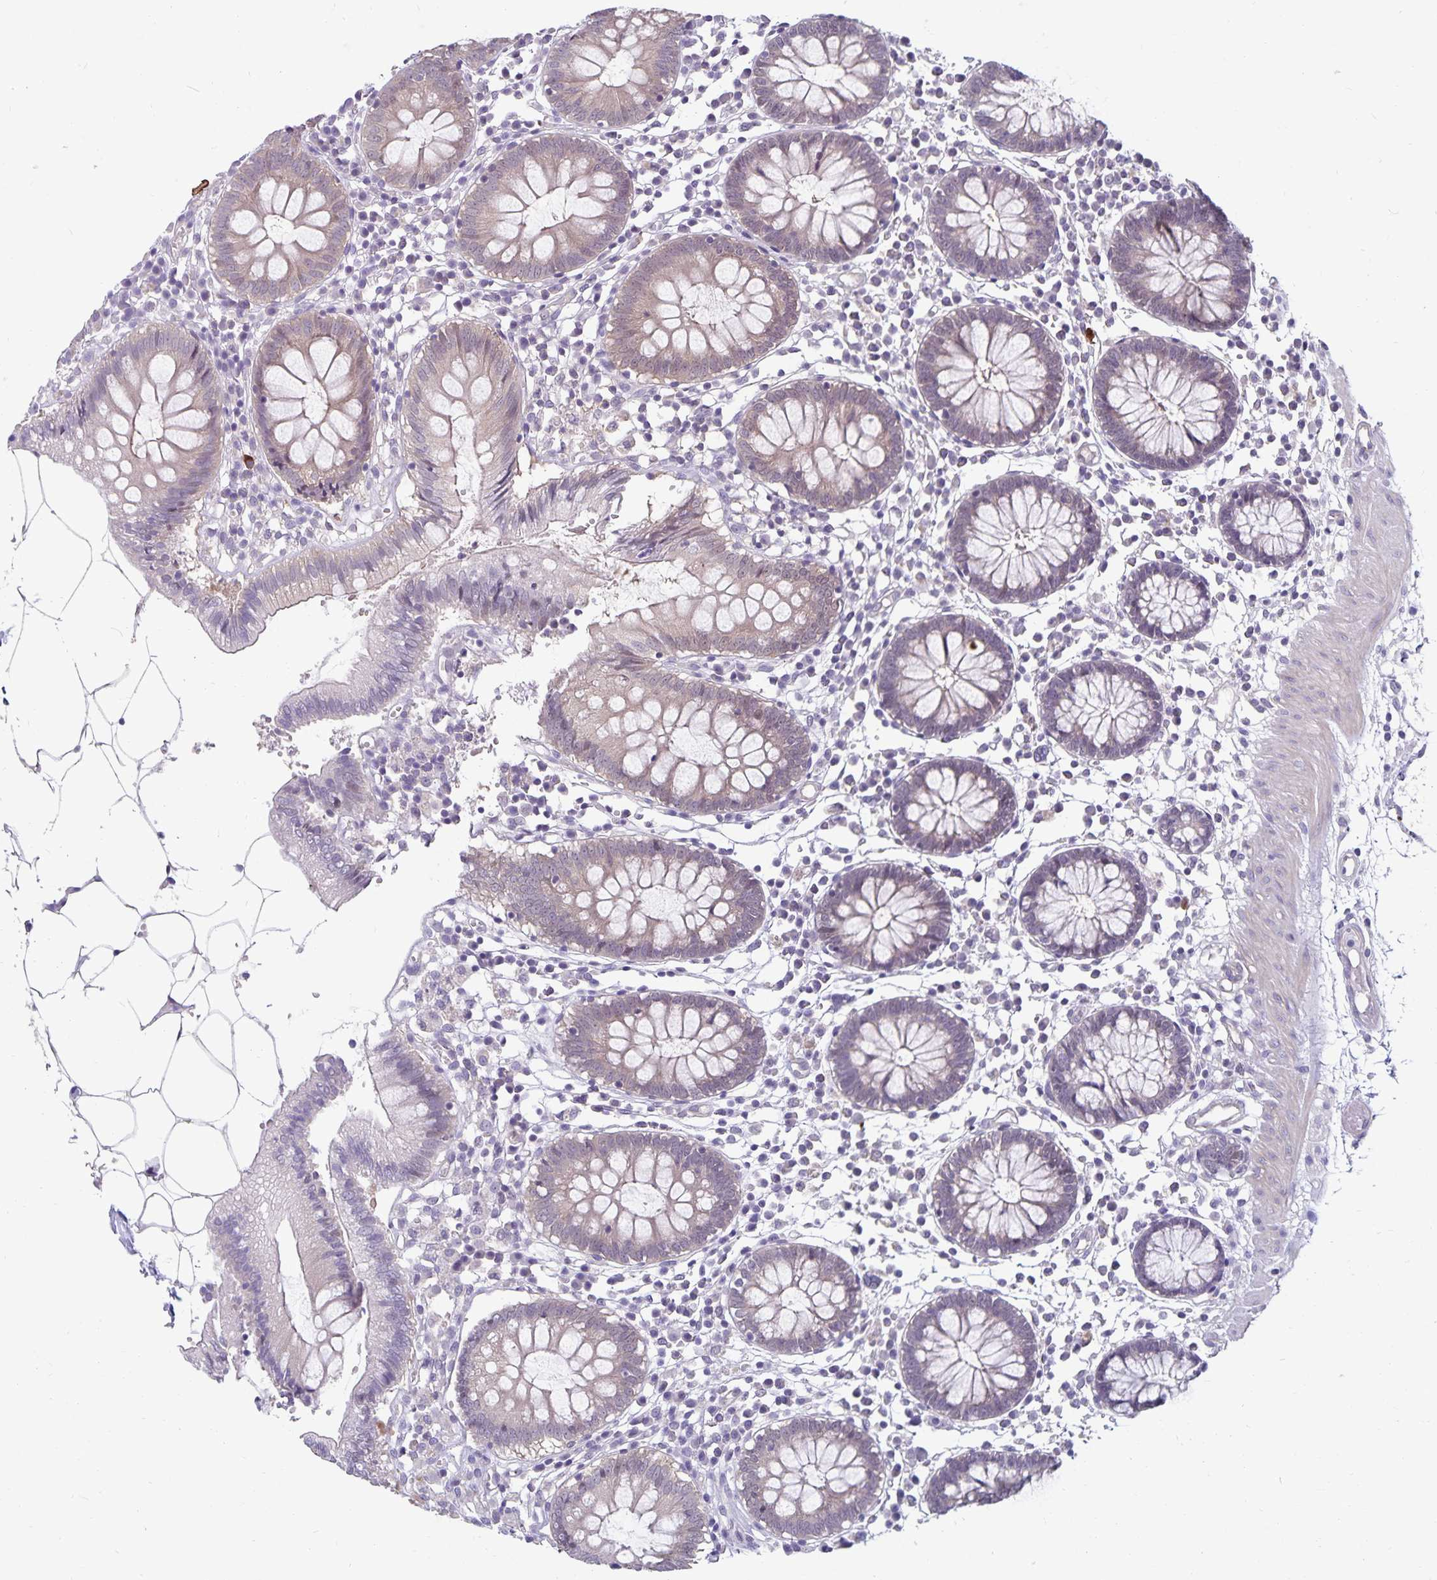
{"staining": {"intensity": "negative", "quantity": "none", "location": "none"}, "tissue": "colon", "cell_type": "Endothelial cells", "image_type": "normal", "snomed": [{"axis": "morphology", "description": "Normal tissue, NOS"}, {"axis": "morphology", "description": "Adenocarcinoma, NOS"}, {"axis": "topography", "description": "Colon"}], "caption": "Endothelial cells show no significant staining in normal colon. (Brightfield microscopy of DAB immunohistochemistry (IHC) at high magnification).", "gene": "CDKN2B", "patient": {"sex": "male", "age": 83}}